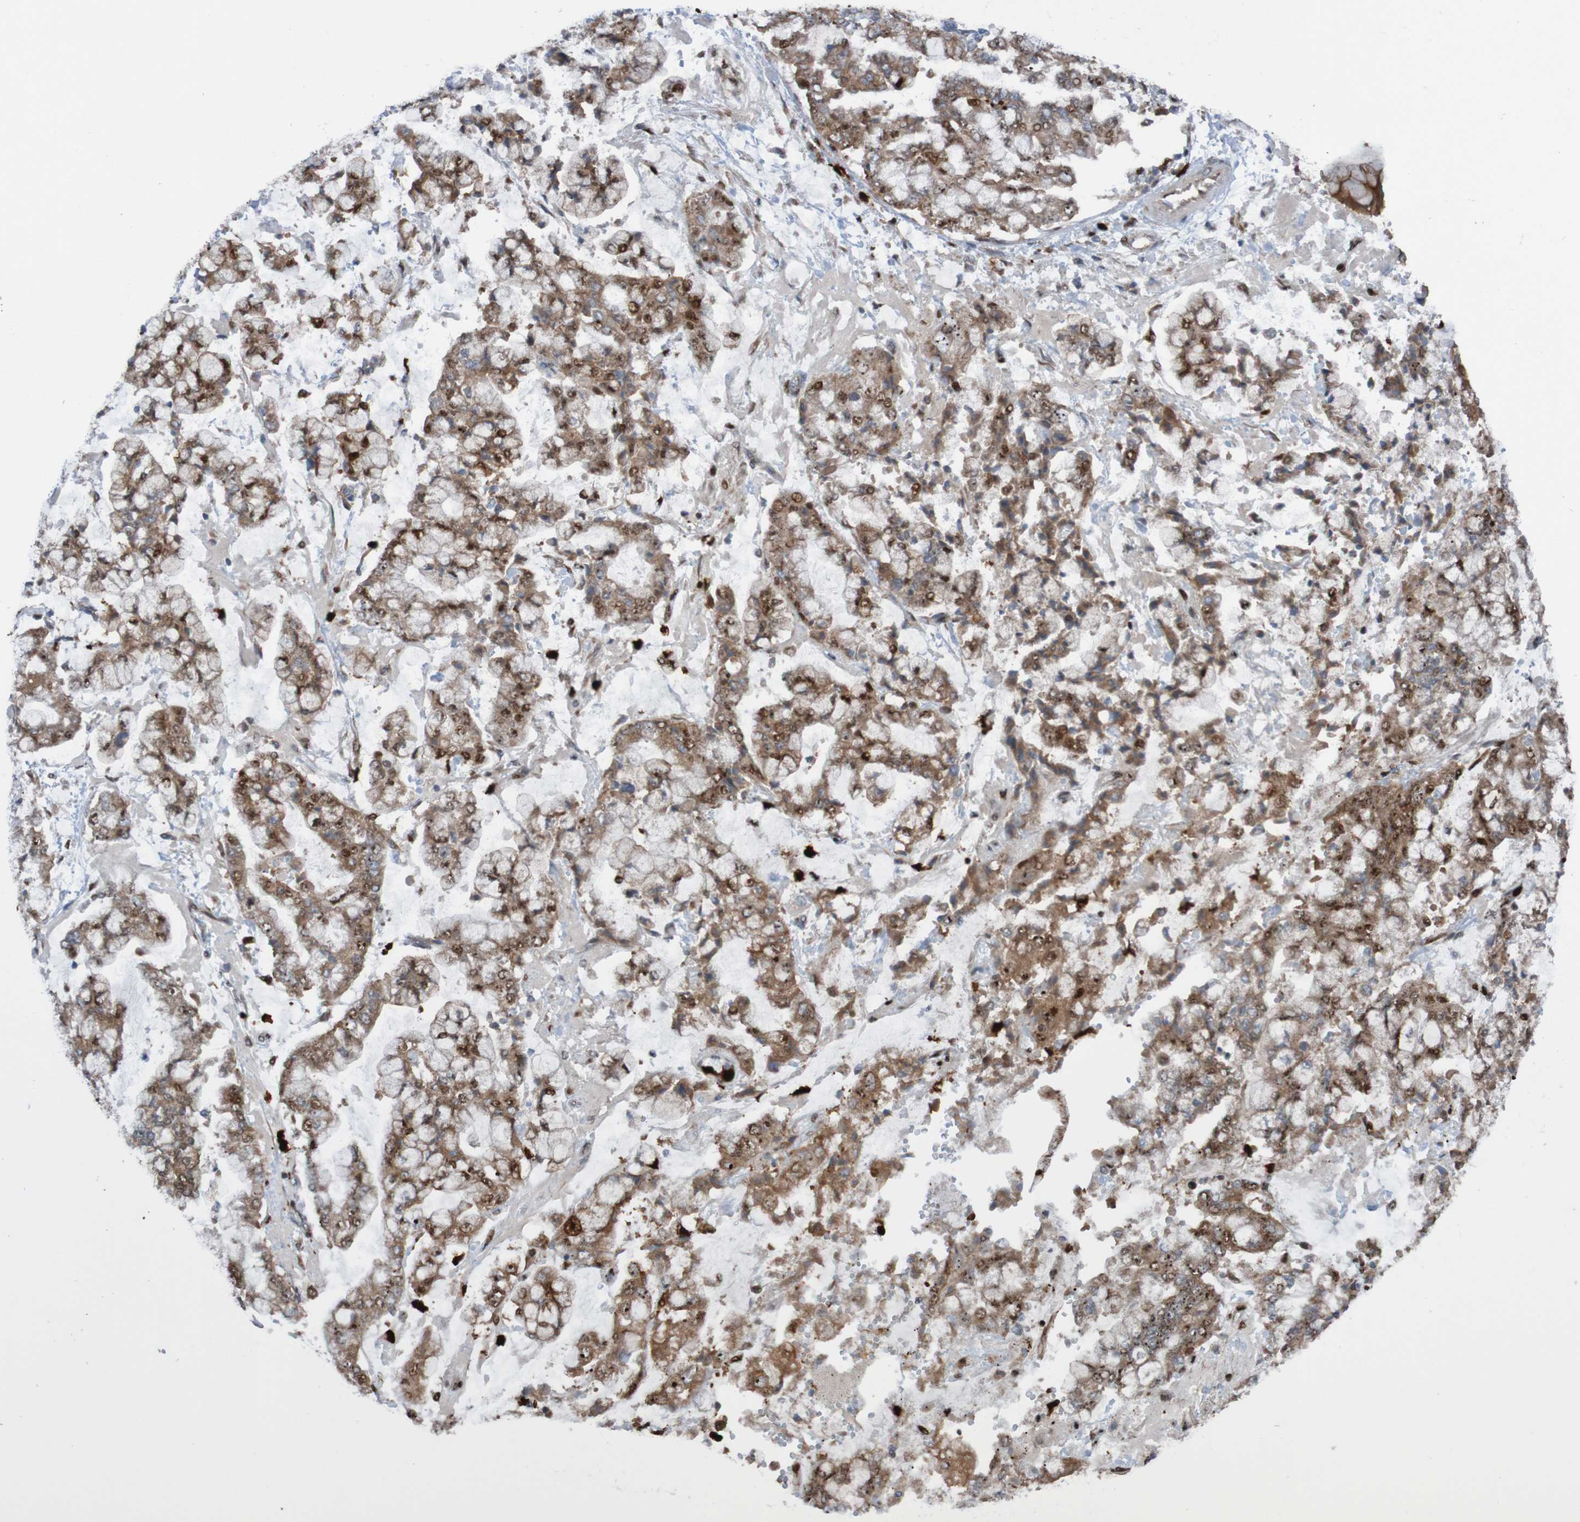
{"staining": {"intensity": "moderate", "quantity": ">75%", "location": "cytoplasmic/membranous,nuclear"}, "tissue": "stomach cancer", "cell_type": "Tumor cells", "image_type": "cancer", "snomed": [{"axis": "morphology", "description": "Adenocarcinoma, NOS"}, {"axis": "topography", "description": "Stomach"}], "caption": "Moderate cytoplasmic/membranous and nuclear positivity is seen in approximately >75% of tumor cells in adenocarcinoma (stomach).", "gene": "PARP4", "patient": {"sex": "male", "age": 76}}